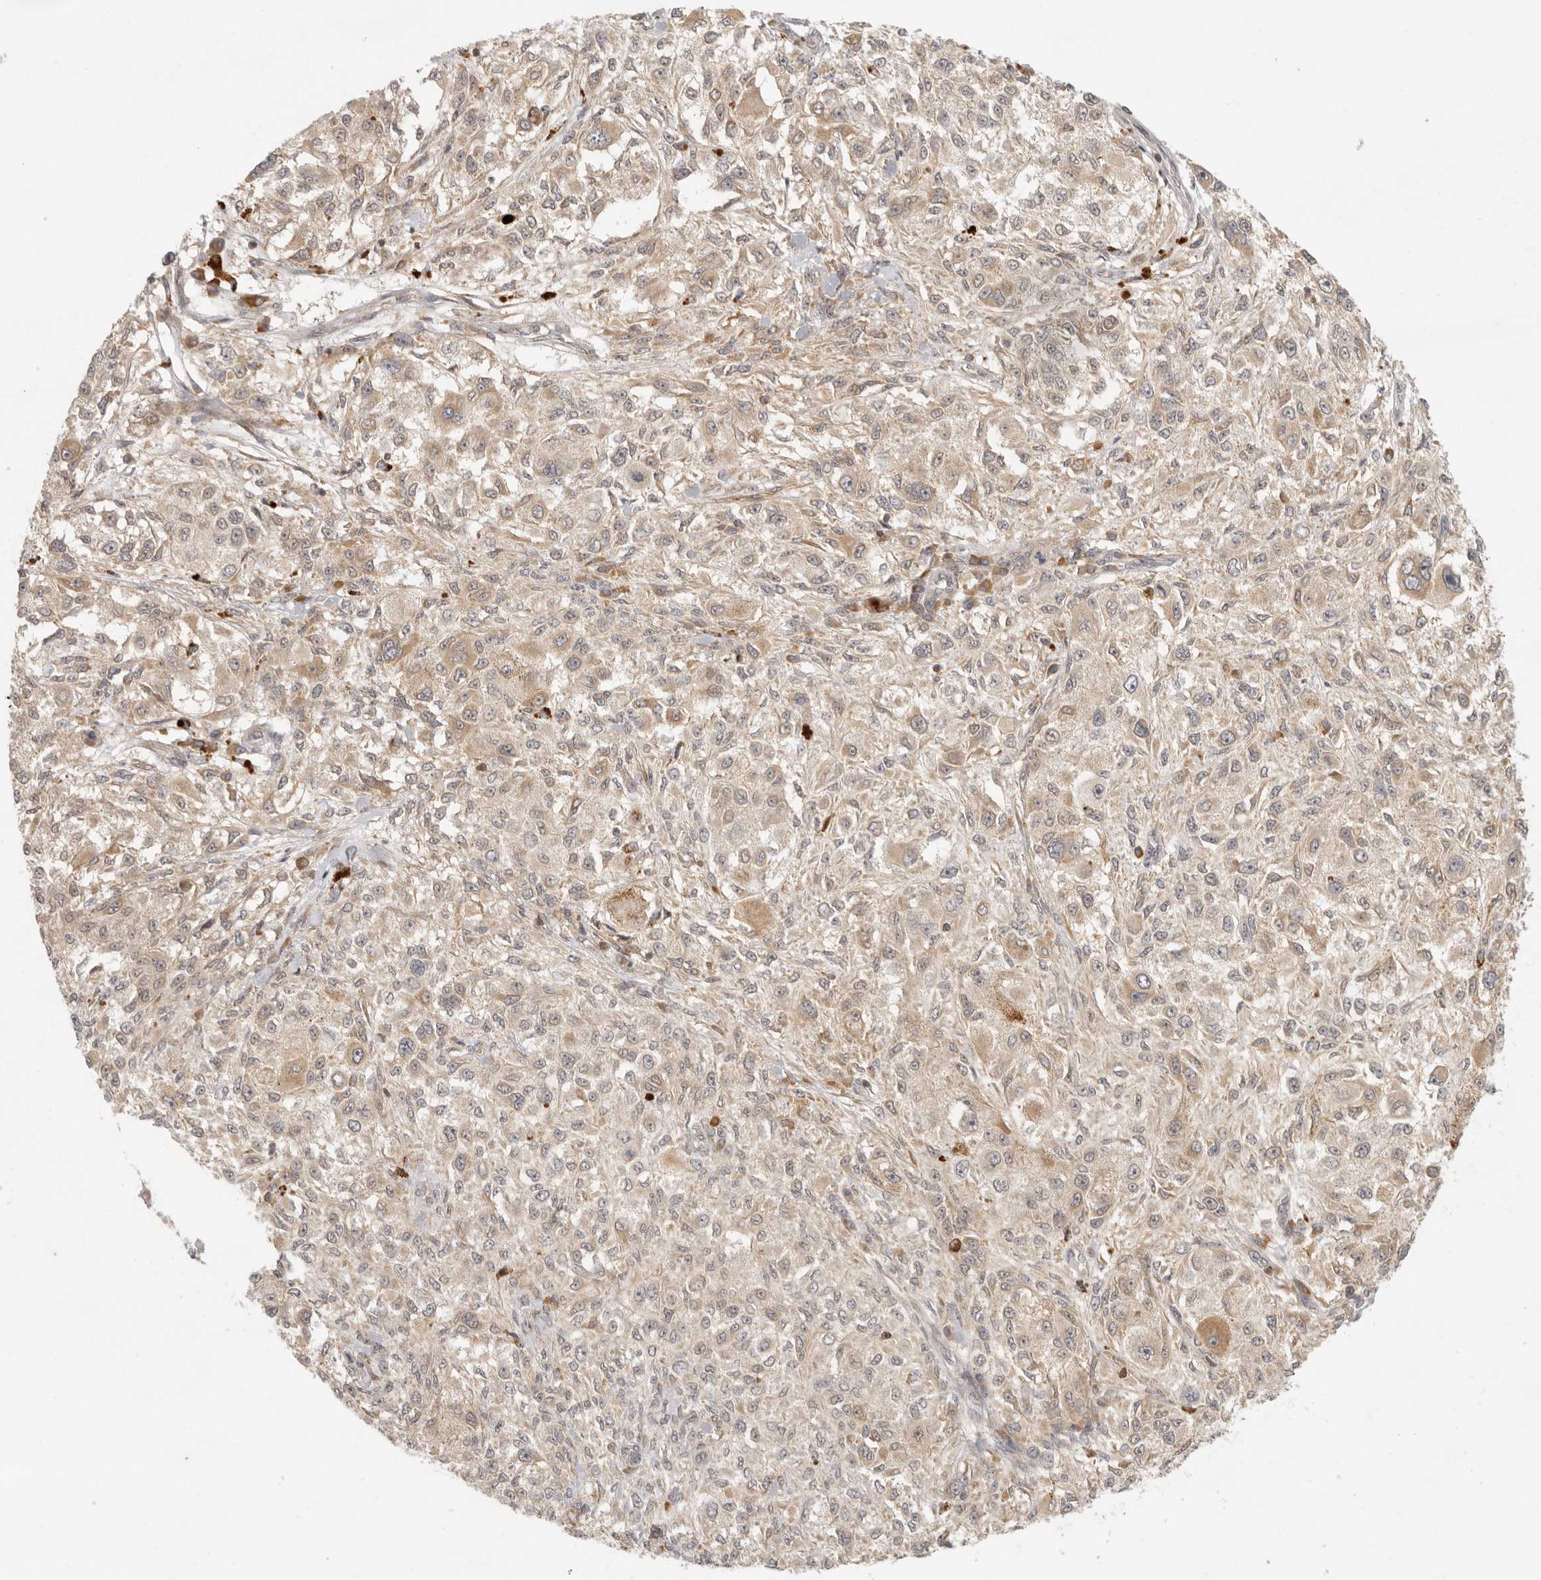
{"staining": {"intensity": "weak", "quantity": ">75%", "location": "cytoplasmic/membranous"}, "tissue": "melanoma", "cell_type": "Tumor cells", "image_type": "cancer", "snomed": [{"axis": "morphology", "description": "Necrosis, NOS"}, {"axis": "morphology", "description": "Malignant melanoma, NOS"}, {"axis": "topography", "description": "Skin"}], "caption": "Melanoma stained with a brown dye displays weak cytoplasmic/membranous positive positivity in about >75% of tumor cells.", "gene": "AHDC1", "patient": {"sex": "female", "age": 87}}